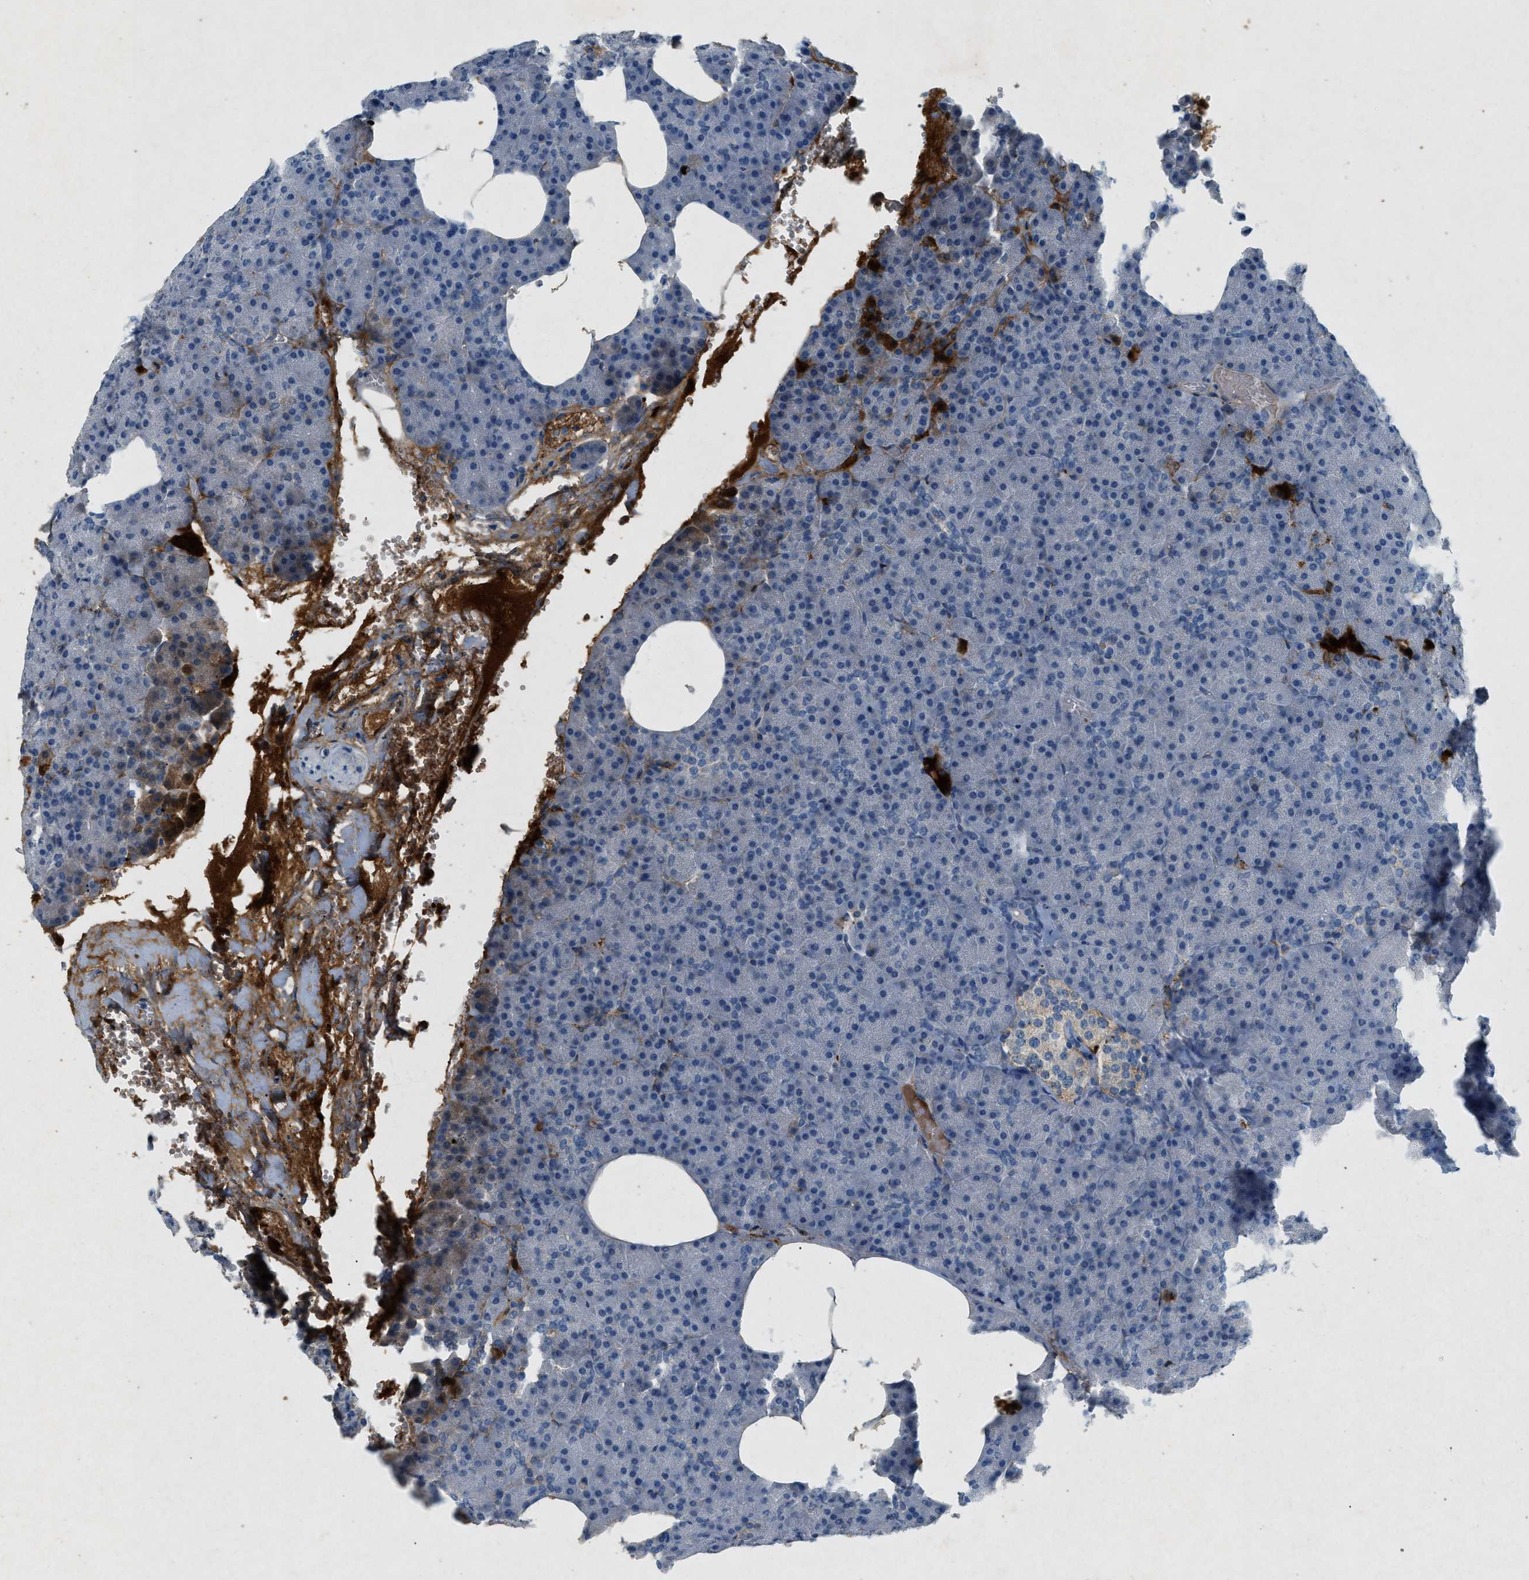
{"staining": {"intensity": "negative", "quantity": "none", "location": "none"}, "tissue": "pancreas", "cell_type": "Exocrine glandular cells", "image_type": "normal", "snomed": [{"axis": "morphology", "description": "Normal tissue, NOS"}, {"axis": "topography", "description": "Pancreas"}], "caption": "A high-resolution image shows immunohistochemistry staining of unremarkable pancreas, which shows no significant expression in exocrine glandular cells. (DAB IHC with hematoxylin counter stain).", "gene": "F2", "patient": {"sex": "female", "age": 35}}